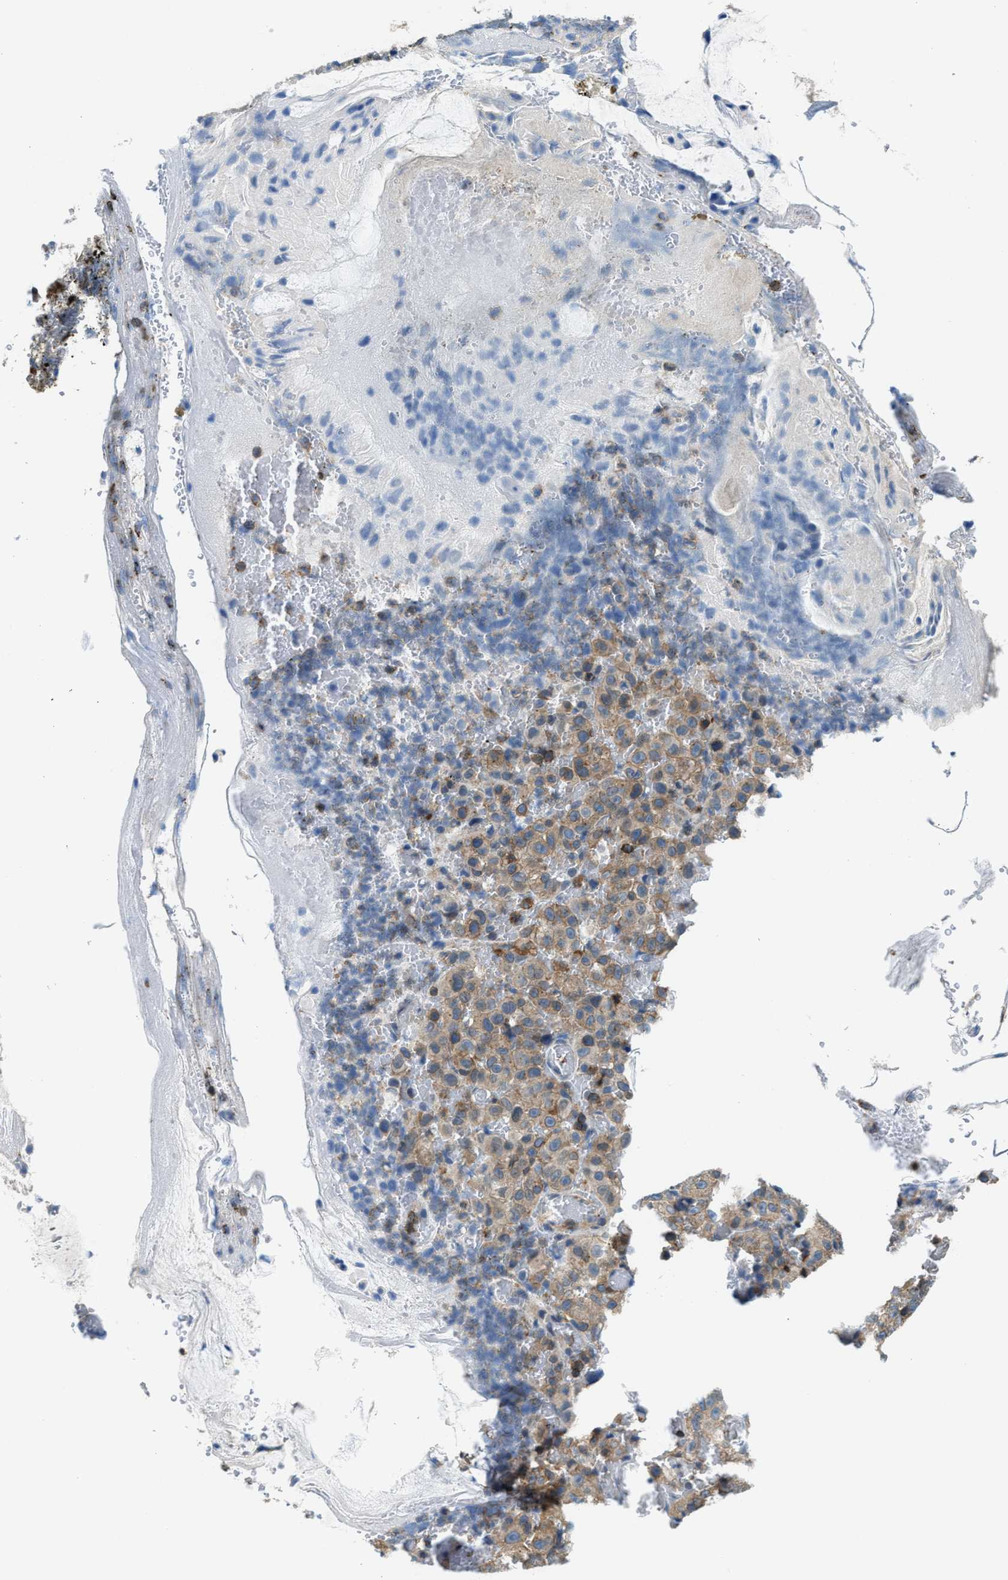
{"staining": {"intensity": "moderate", "quantity": ">75%", "location": "cytoplasmic/membranous"}, "tissue": "melanoma", "cell_type": "Tumor cells", "image_type": "cancer", "snomed": [{"axis": "morphology", "description": "Malignant melanoma, NOS"}, {"axis": "topography", "description": "Rectum"}], "caption": "A photomicrograph showing moderate cytoplasmic/membranous positivity in about >75% of tumor cells in malignant melanoma, as visualized by brown immunohistochemical staining.", "gene": "MYO1G", "patient": {"sex": "female", "age": 81}}